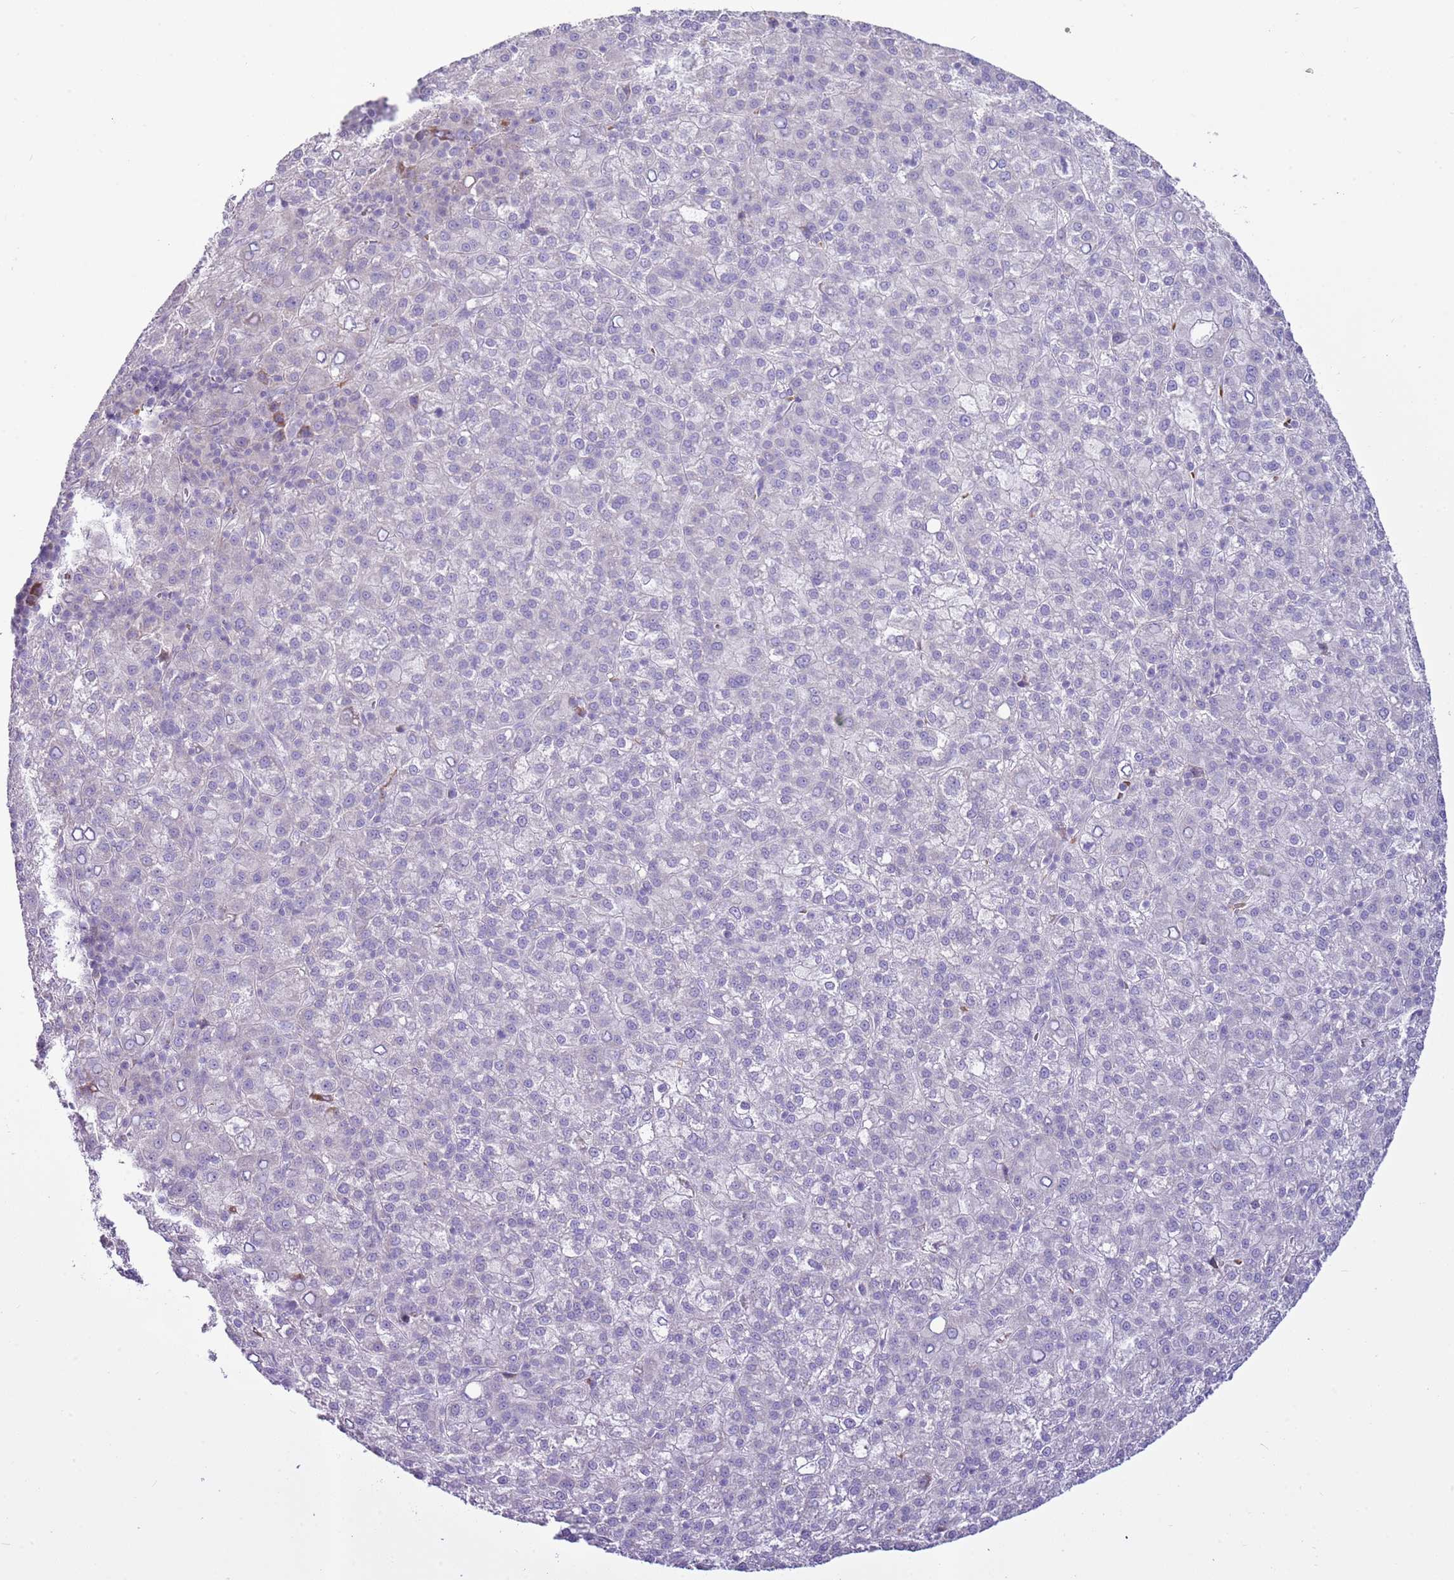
{"staining": {"intensity": "negative", "quantity": "none", "location": "none"}, "tissue": "liver cancer", "cell_type": "Tumor cells", "image_type": "cancer", "snomed": [{"axis": "morphology", "description": "Carcinoma, Hepatocellular, NOS"}, {"axis": "topography", "description": "Liver"}], "caption": "The image exhibits no staining of tumor cells in hepatocellular carcinoma (liver).", "gene": "CHAC2", "patient": {"sex": "female", "age": 58}}